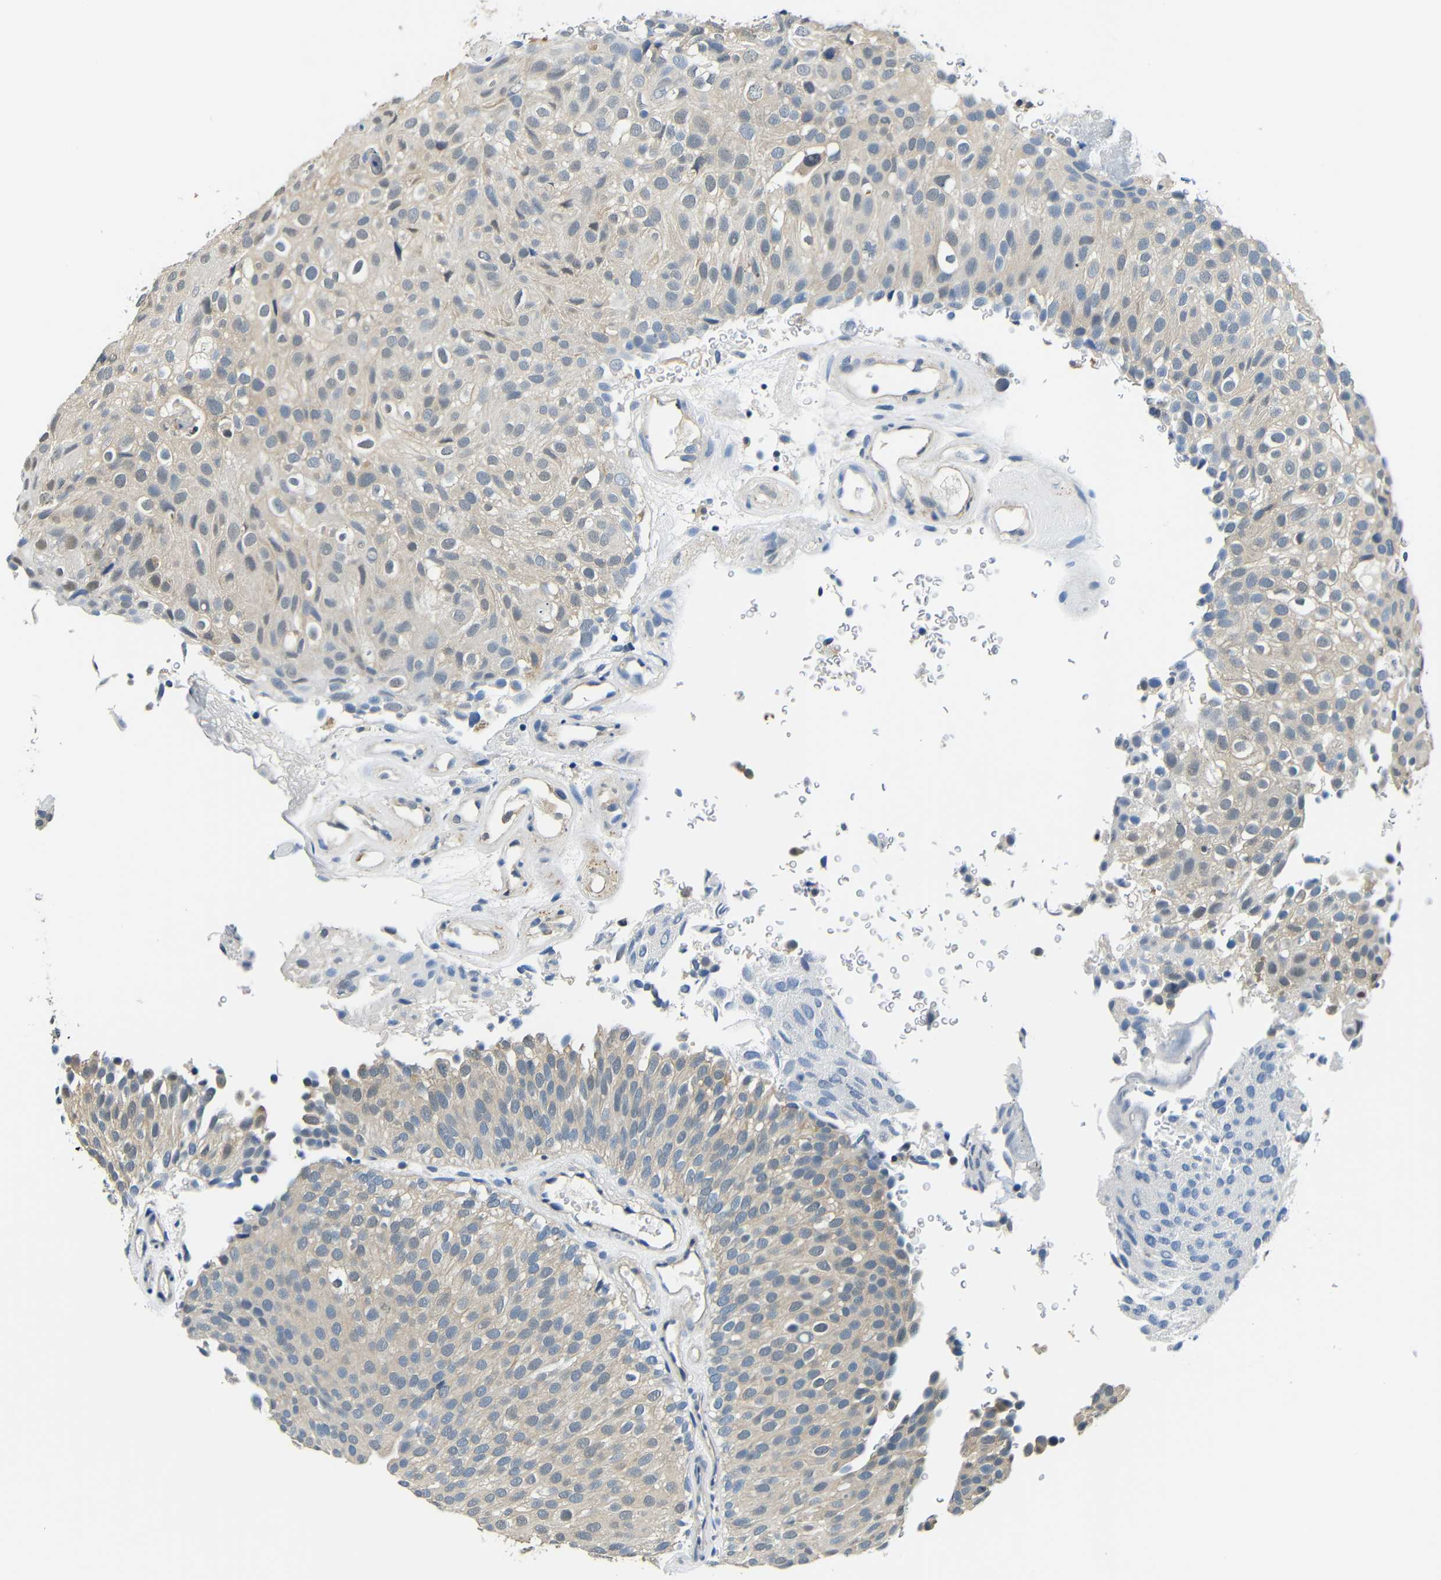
{"staining": {"intensity": "weak", "quantity": "25%-75%", "location": "cytoplasmic/membranous"}, "tissue": "urothelial cancer", "cell_type": "Tumor cells", "image_type": "cancer", "snomed": [{"axis": "morphology", "description": "Urothelial carcinoma, Low grade"}, {"axis": "topography", "description": "Urinary bladder"}], "caption": "Immunohistochemistry (IHC) photomicrograph of neoplastic tissue: human low-grade urothelial carcinoma stained using immunohistochemistry (IHC) displays low levels of weak protein expression localized specifically in the cytoplasmic/membranous of tumor cells, appearing as a cytoplasmic/membranous brown color.", "gene": "ADAP1", "patient": {"sex": "male", "age": 78}}